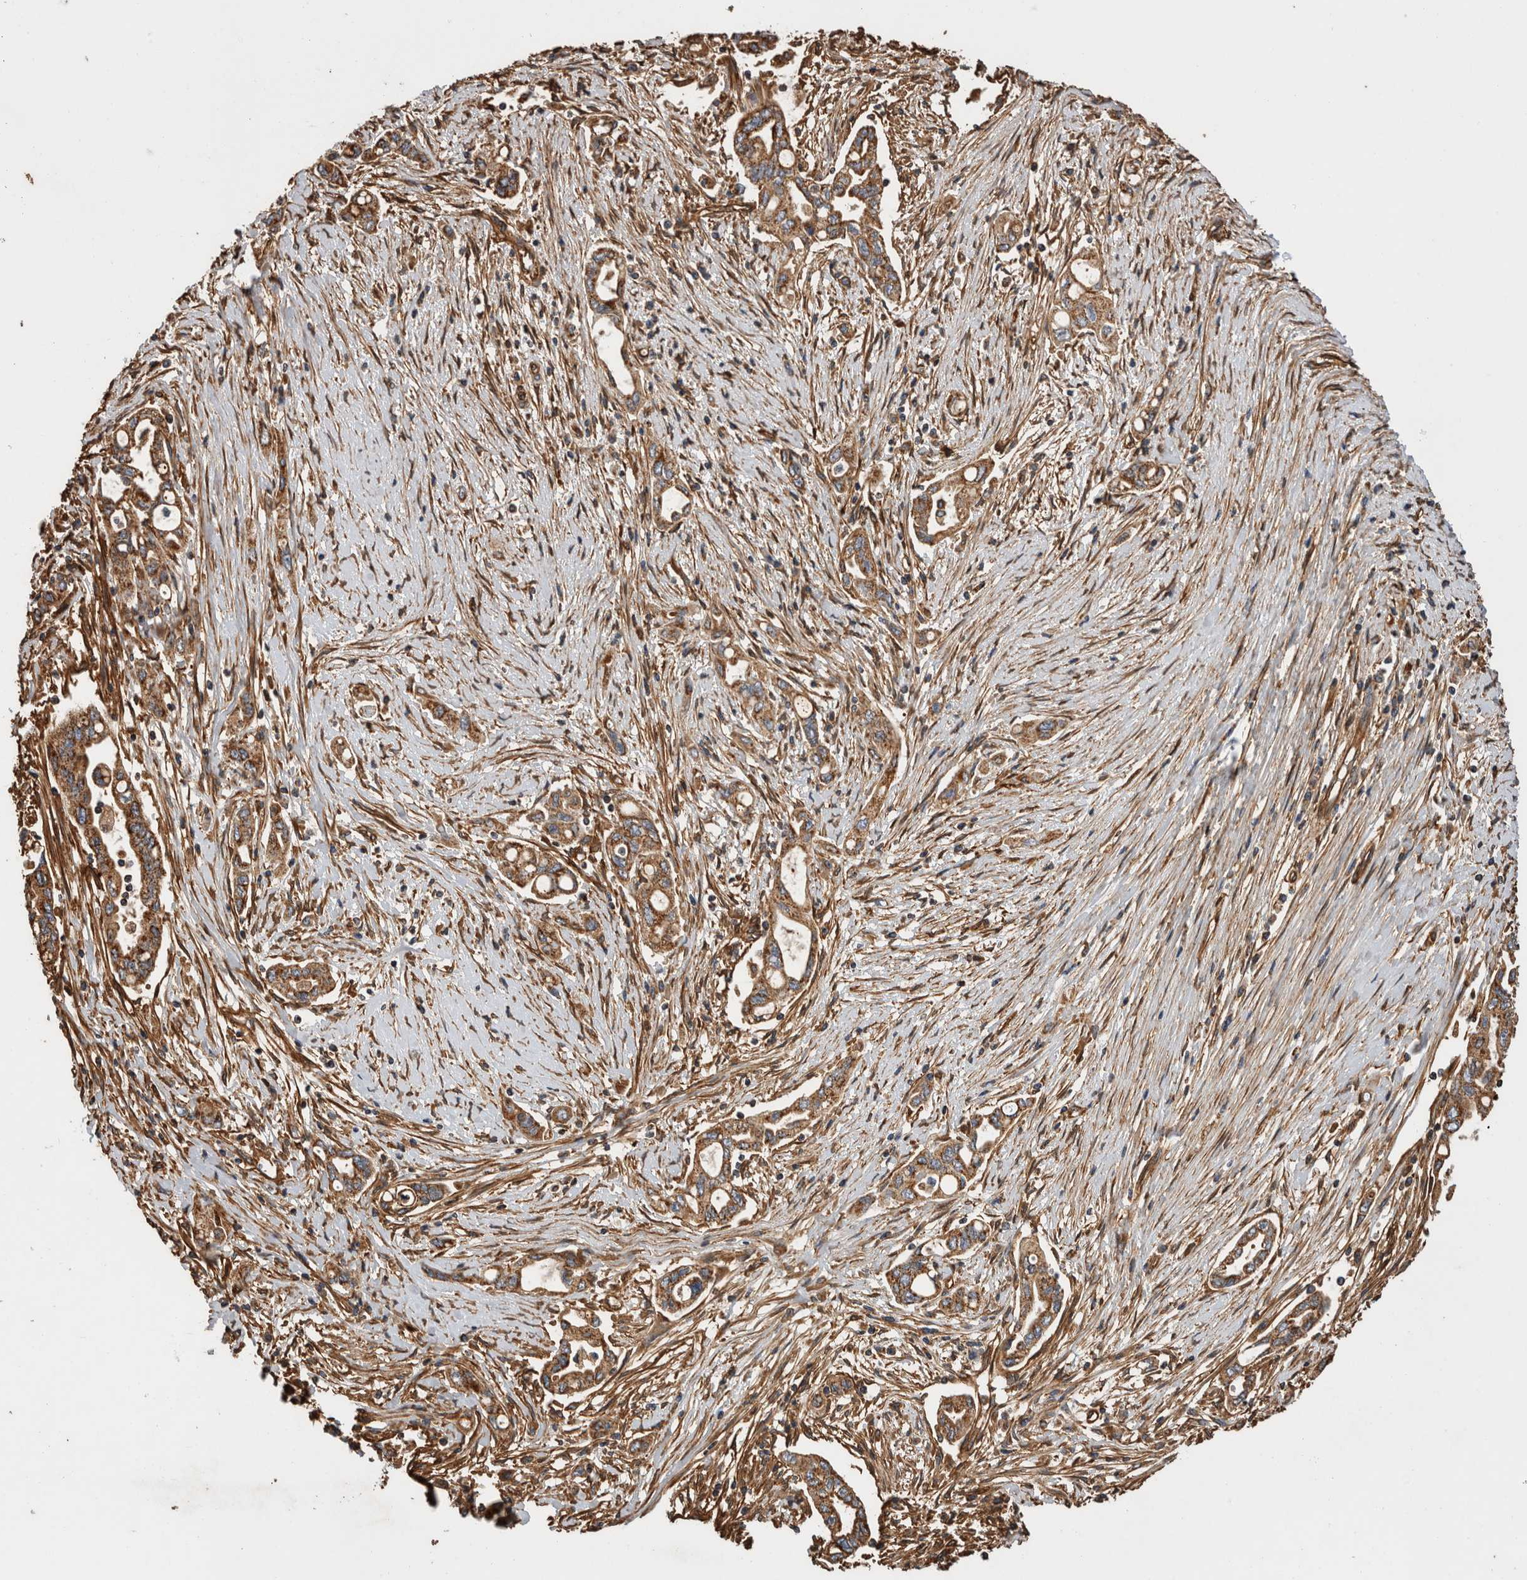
{"staining": {"intensity": "moderate", "quantity": ">75%", "location": "cytoplasmic/membranous"}, "tissue": "pancreatic cancer", "cell_type": "Tumor cells", "image_type": "cancer", "snomed": [{"axis": "morphology", "description": "Adenocarcinoma, NOS"}, {"axis": "topography", "description": "Pancreas"}], "caption": "This is a micrograph of IHC staining of adenocarcinoma (pancreatic), which shows moderate positivity in the cytoplasmic/membranous of tumor cells.", "gene": "ZNF397", "patient": {"sex": "female", "age": 57}}